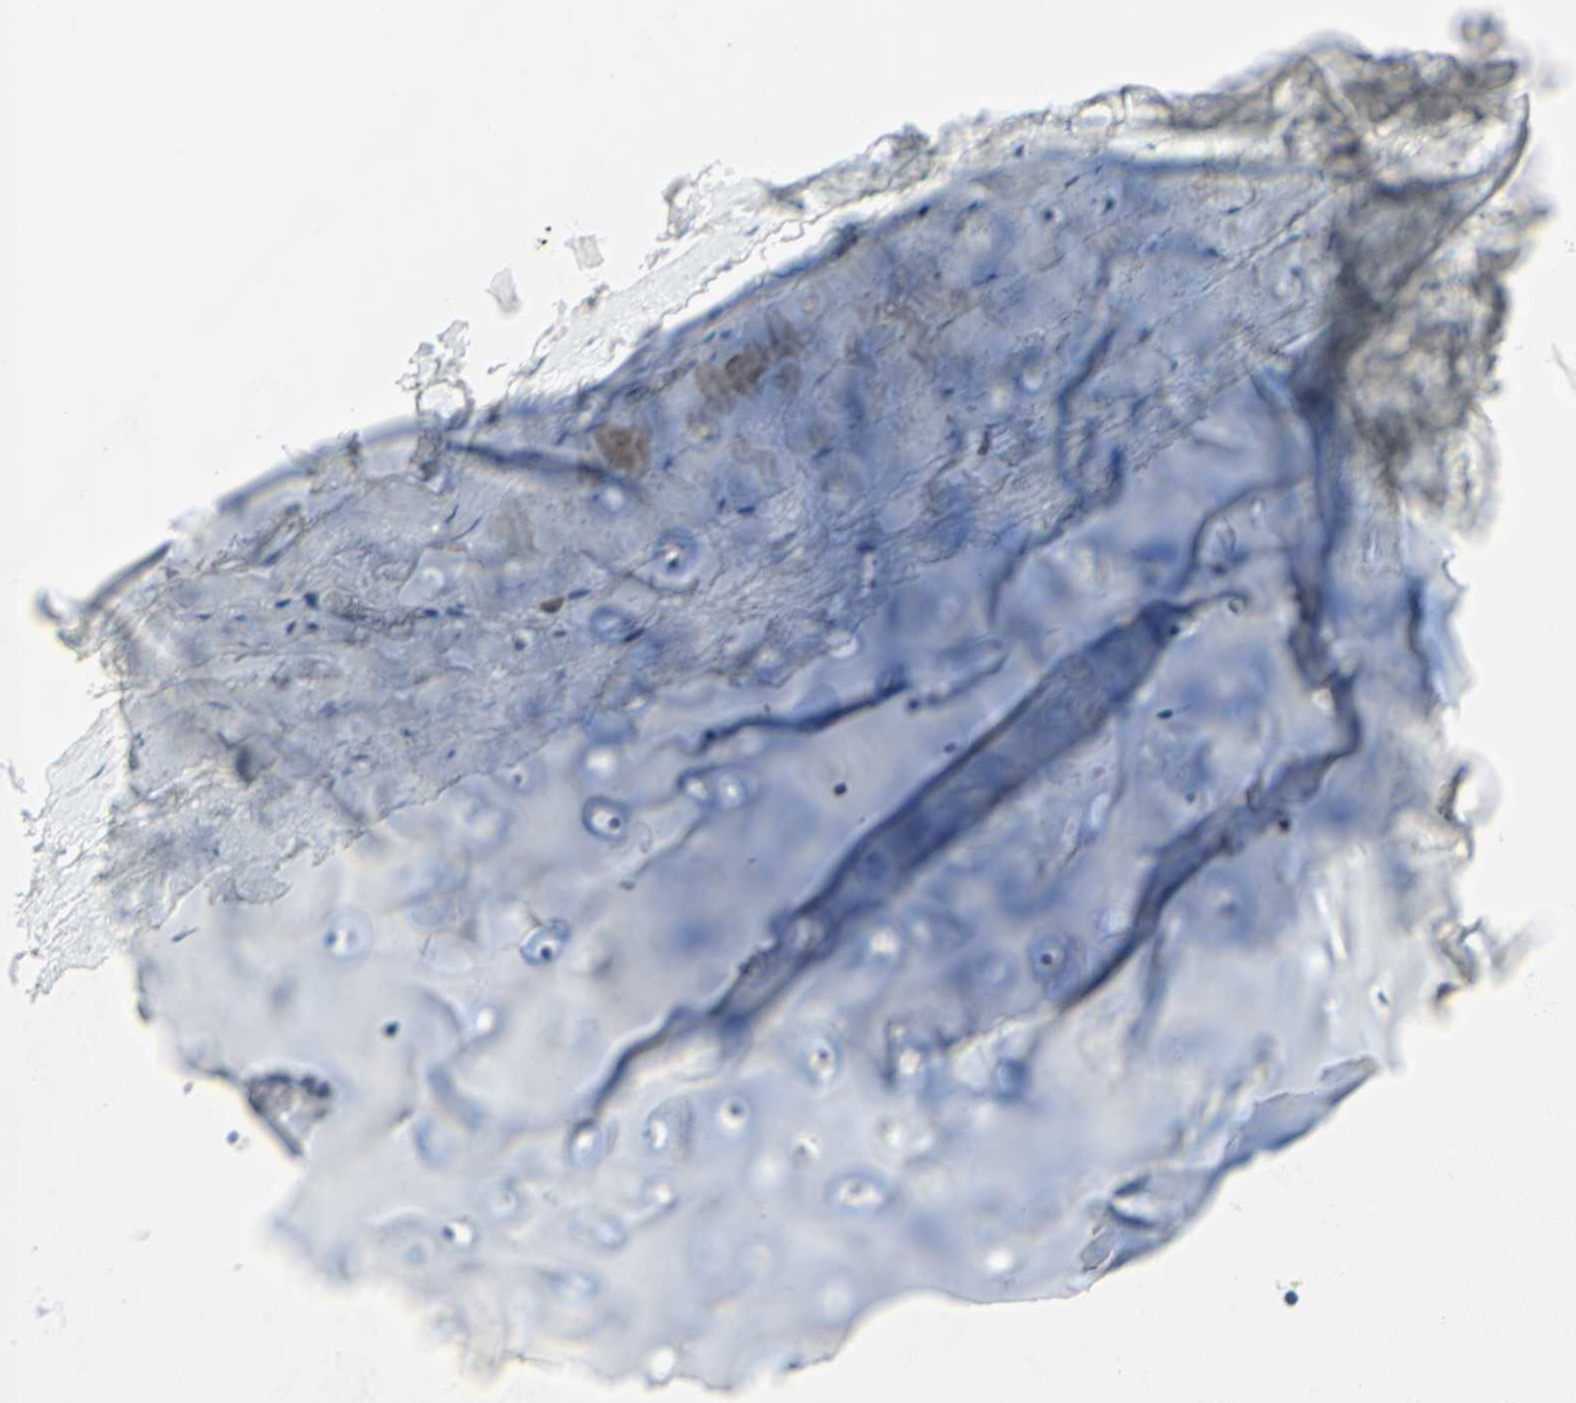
{"staining": {"intensity": "negative", "quantity": "none", "location": "none"}, "tissue": "adipose tissue", "cell_type": "Adipocytes", "image_type": "normal", "snomed": [{"axis": "morphology", "description": "Normal tissue, NOS"}, {"axis": "topography", "description": "Bronchus"}], "caption": "Immunohistochemical staining of unremarkable adipose tissue demonstrates no significant staining in adipocytes.", "gene": "MUC1", "patient": {"sex": "female", "age": 73}}